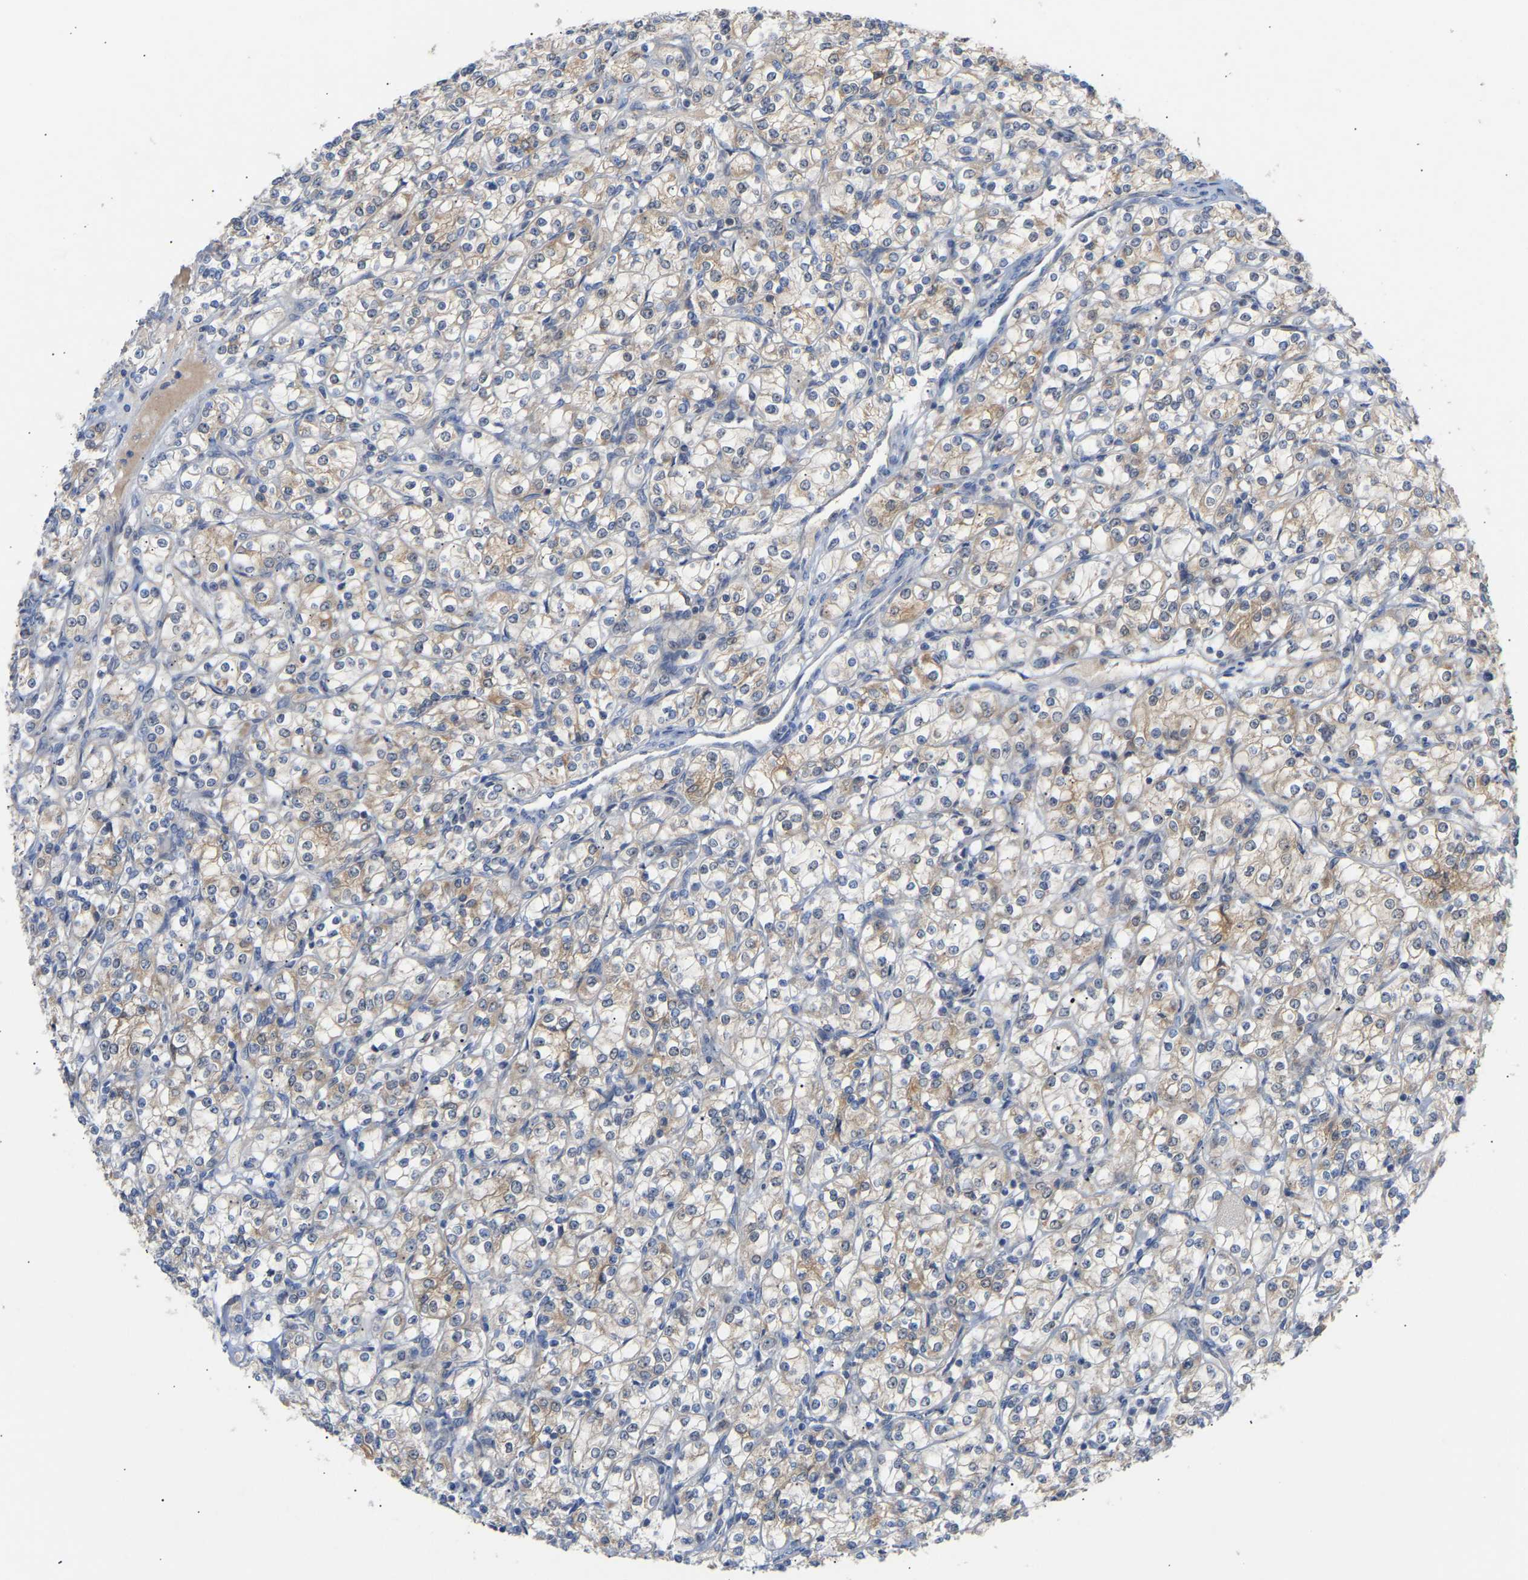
{"staining": {"intensity": "weak", "quantity": "25%-75%", "location": "cytoplasmic/membranous"}, "tissue": "renal cancer", "cell_type": "Tumor cells", "image_type": "cancer", "snomed": [{"axis": "morphology", "description": "Adenocarcinoma, NOS"}, {"axis": "topography", "description": "Kidney"}], "caption": "Brown immunohistochemical staining in renal cancer (adenocarcinoma) shows weak cytoplasmic/membranous staining in about 25%-75% of tumor cells.", "gene": "TPMT", "patient": {"sex": "male", "age": 77}}